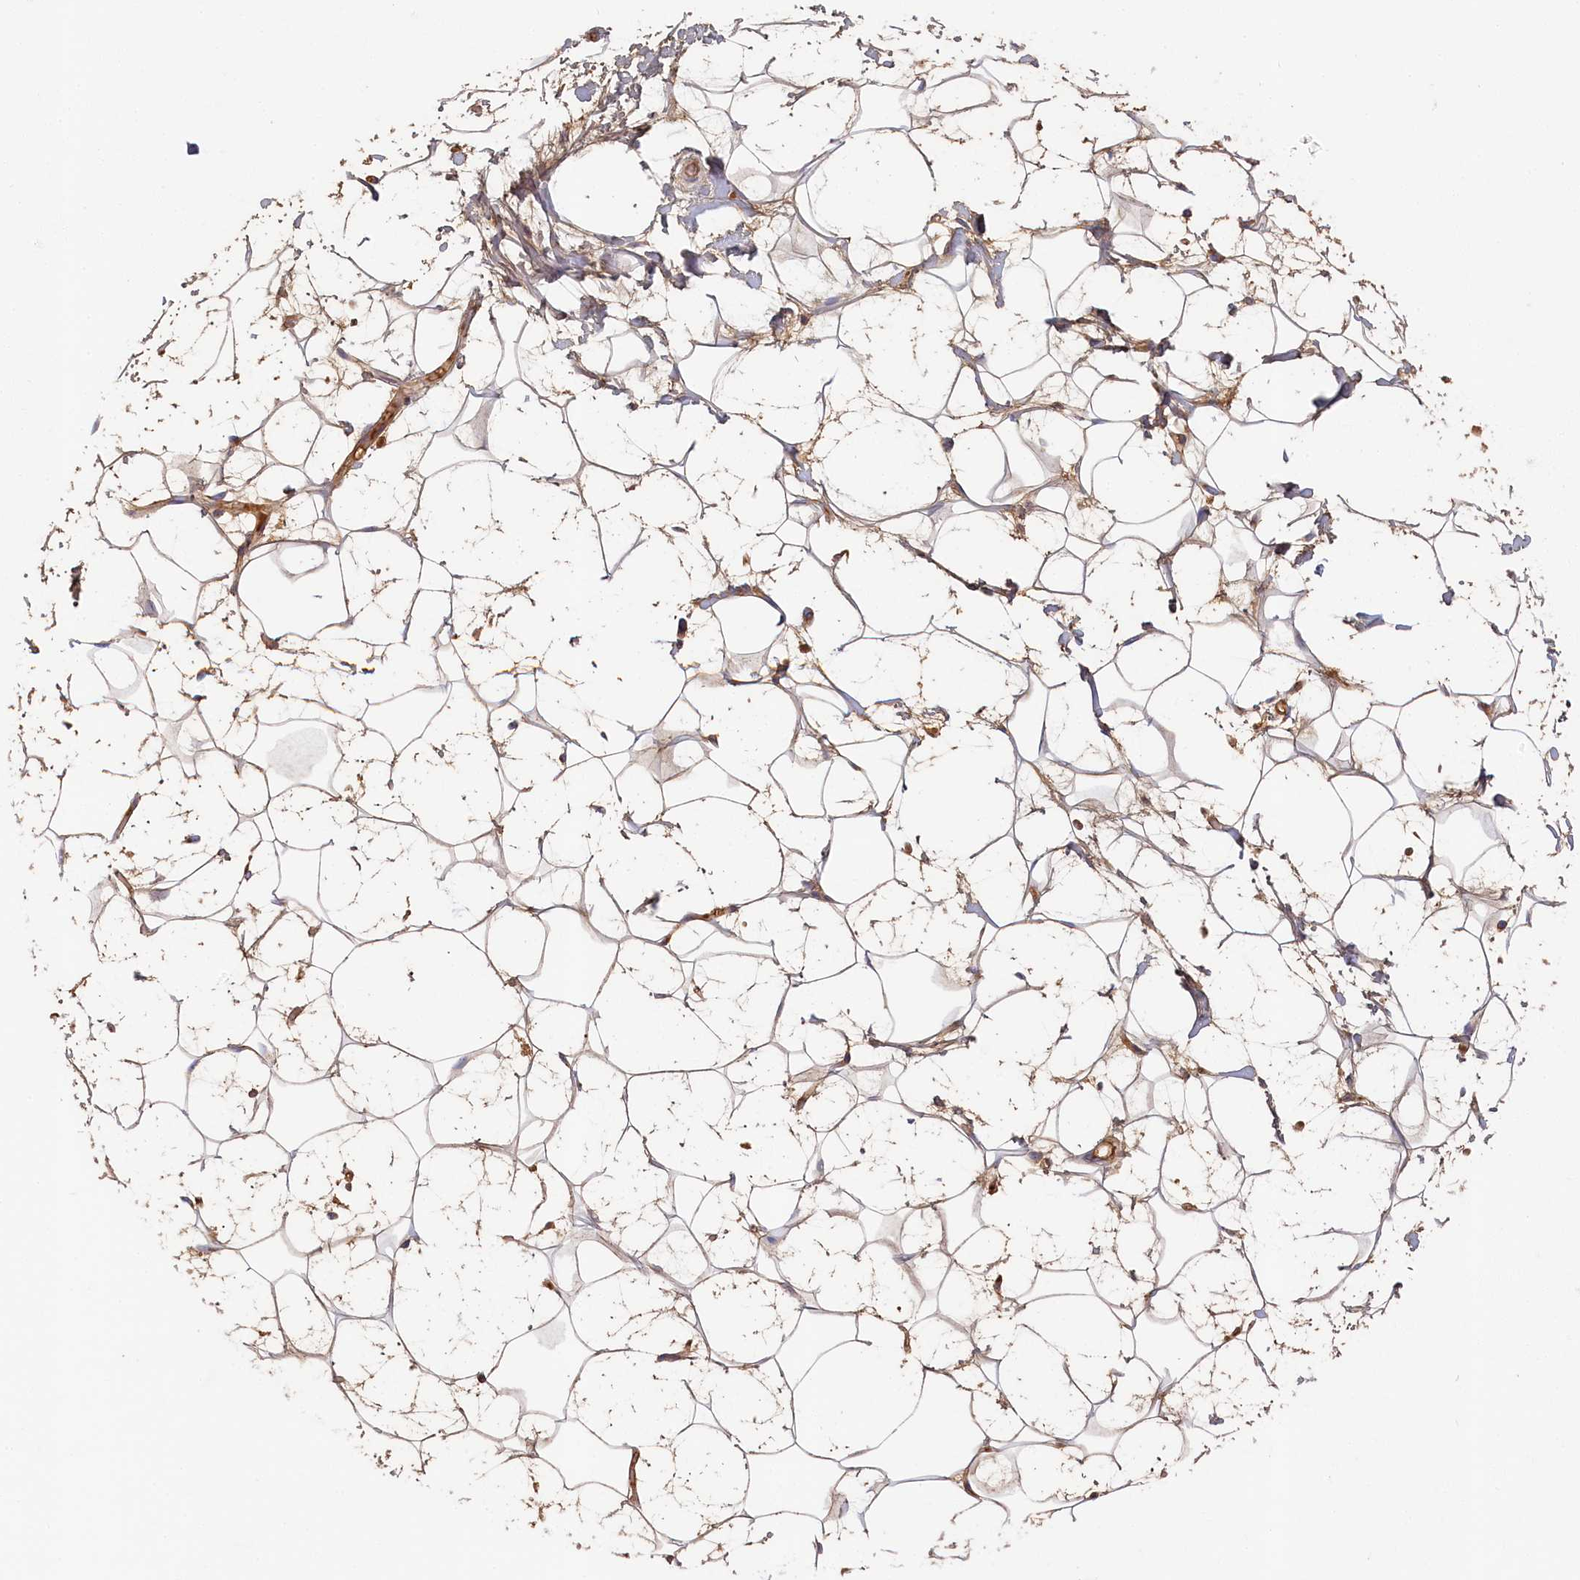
{"staining": {"intensity": "moderate", "quantity": ">75%", "location": "cytoplasmic/membranous"}, "tissue": "adipose tissue", "cell_type": "Adipocytes", "image_type": "normal", "snomed": [{"axis": "morphology", "description": "Normal tissue, NOS"}, {"axis": "topography", "description": "Breast"}], "caption": "Protein analysis of unremarkable adipose tissue displays moderate cytoplasmic/membranous staining in about >75% of adipocytes. (DAB (3,3'-diaminobenzidine) = brown stain, brightfield microscopy at high magnification).", "gene": "STX16", "patient": {"sex": "female", "age": 26}}